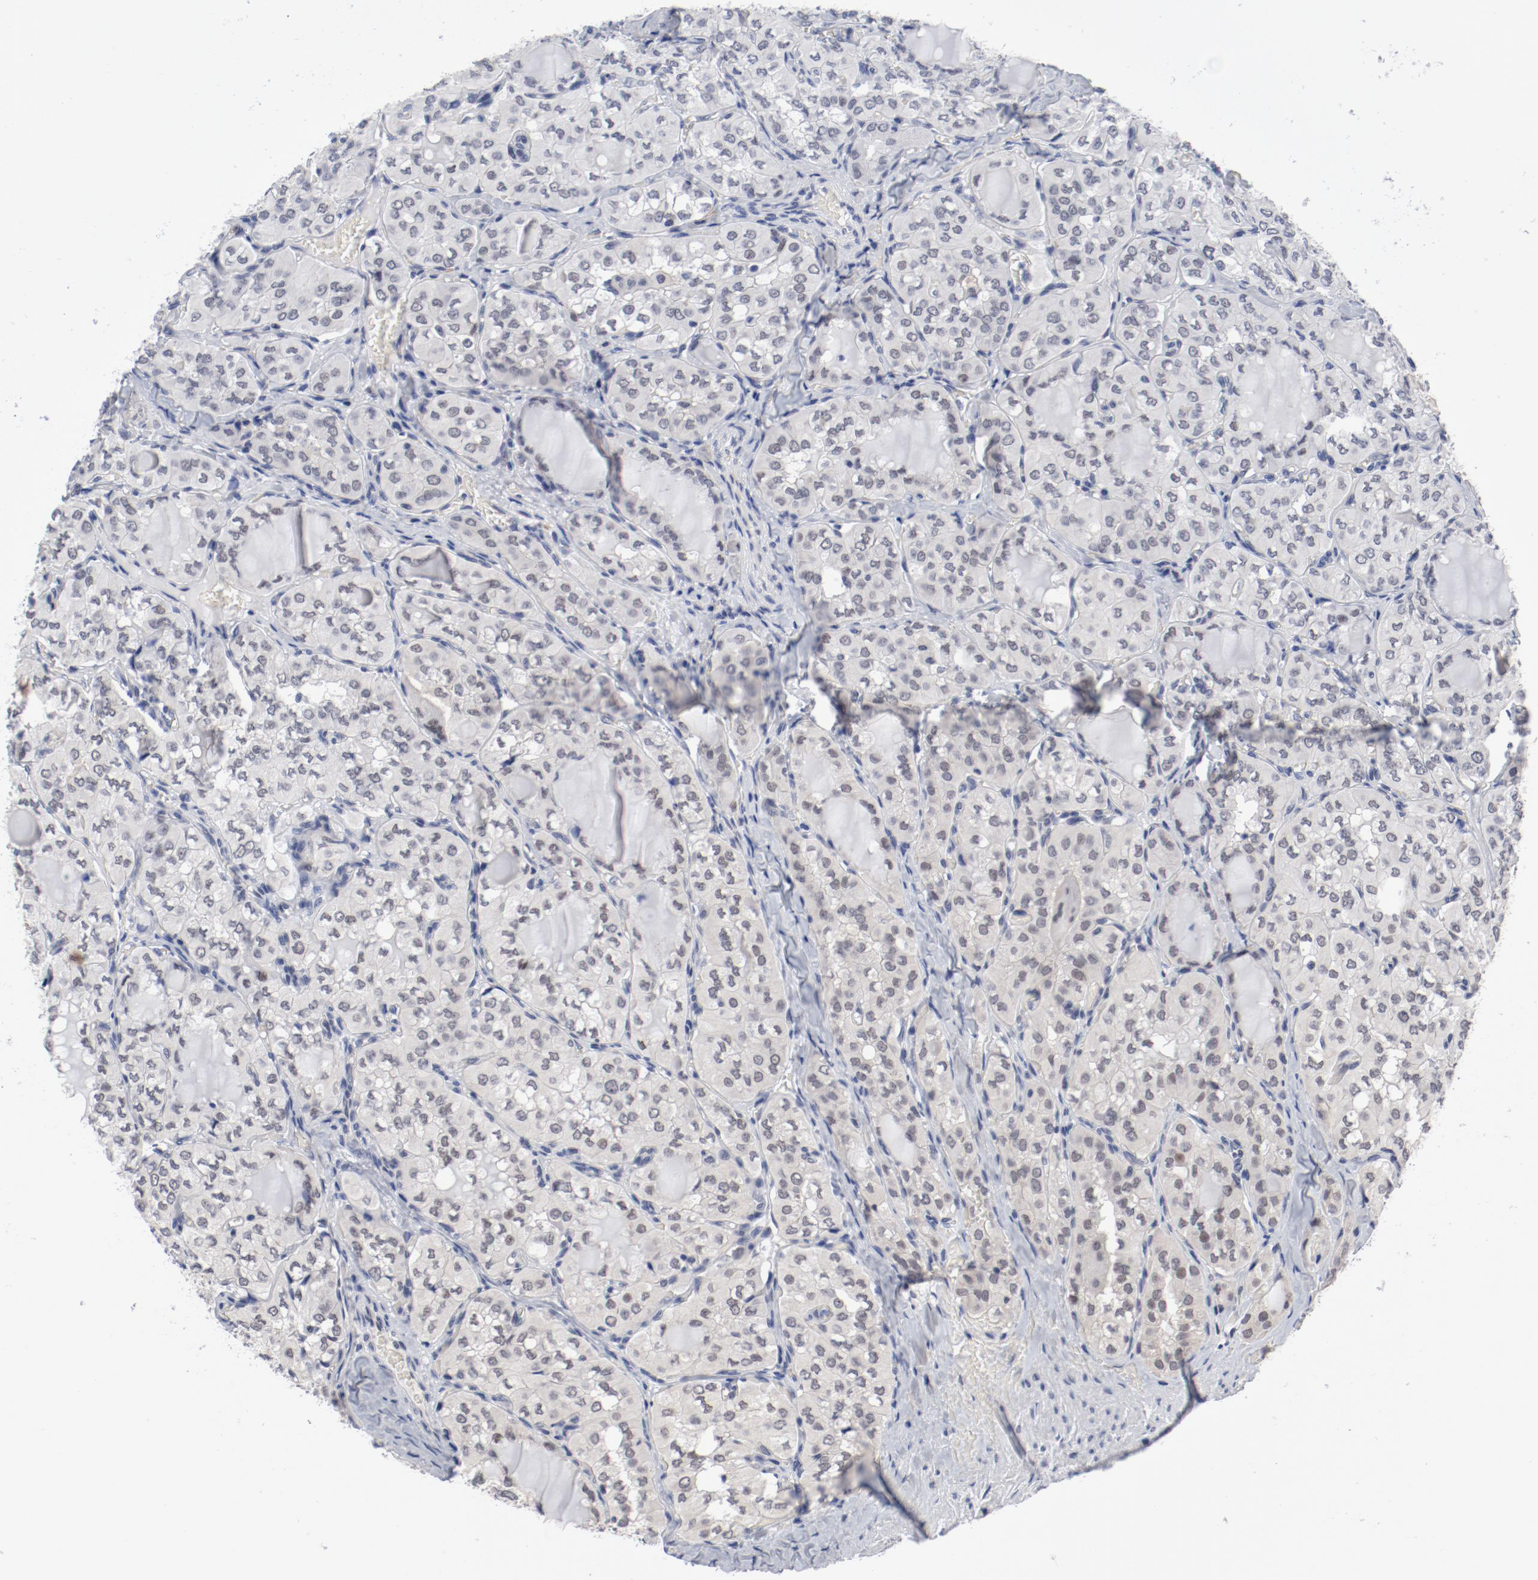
{"staining": {"intensity": "negative", "quantity": "none", "location": "none"}, "tissue": "thyroid cancer", "cell_type": "Tumor cells", "image_type": "cancer", "snomed": [{"axis": "morphology", "description": "Papillary adenocarcinoma, NOS"}, {"axis": "topography", "description": "Thyroid gland"}], "caption": "This is an immunohistochemistry micrograph of human thyroid papillary adenocarcinoma. There is no expression in tumor cells.", "gene": "ANKLE2", "patient": {"sex": "male", "age": 20}}